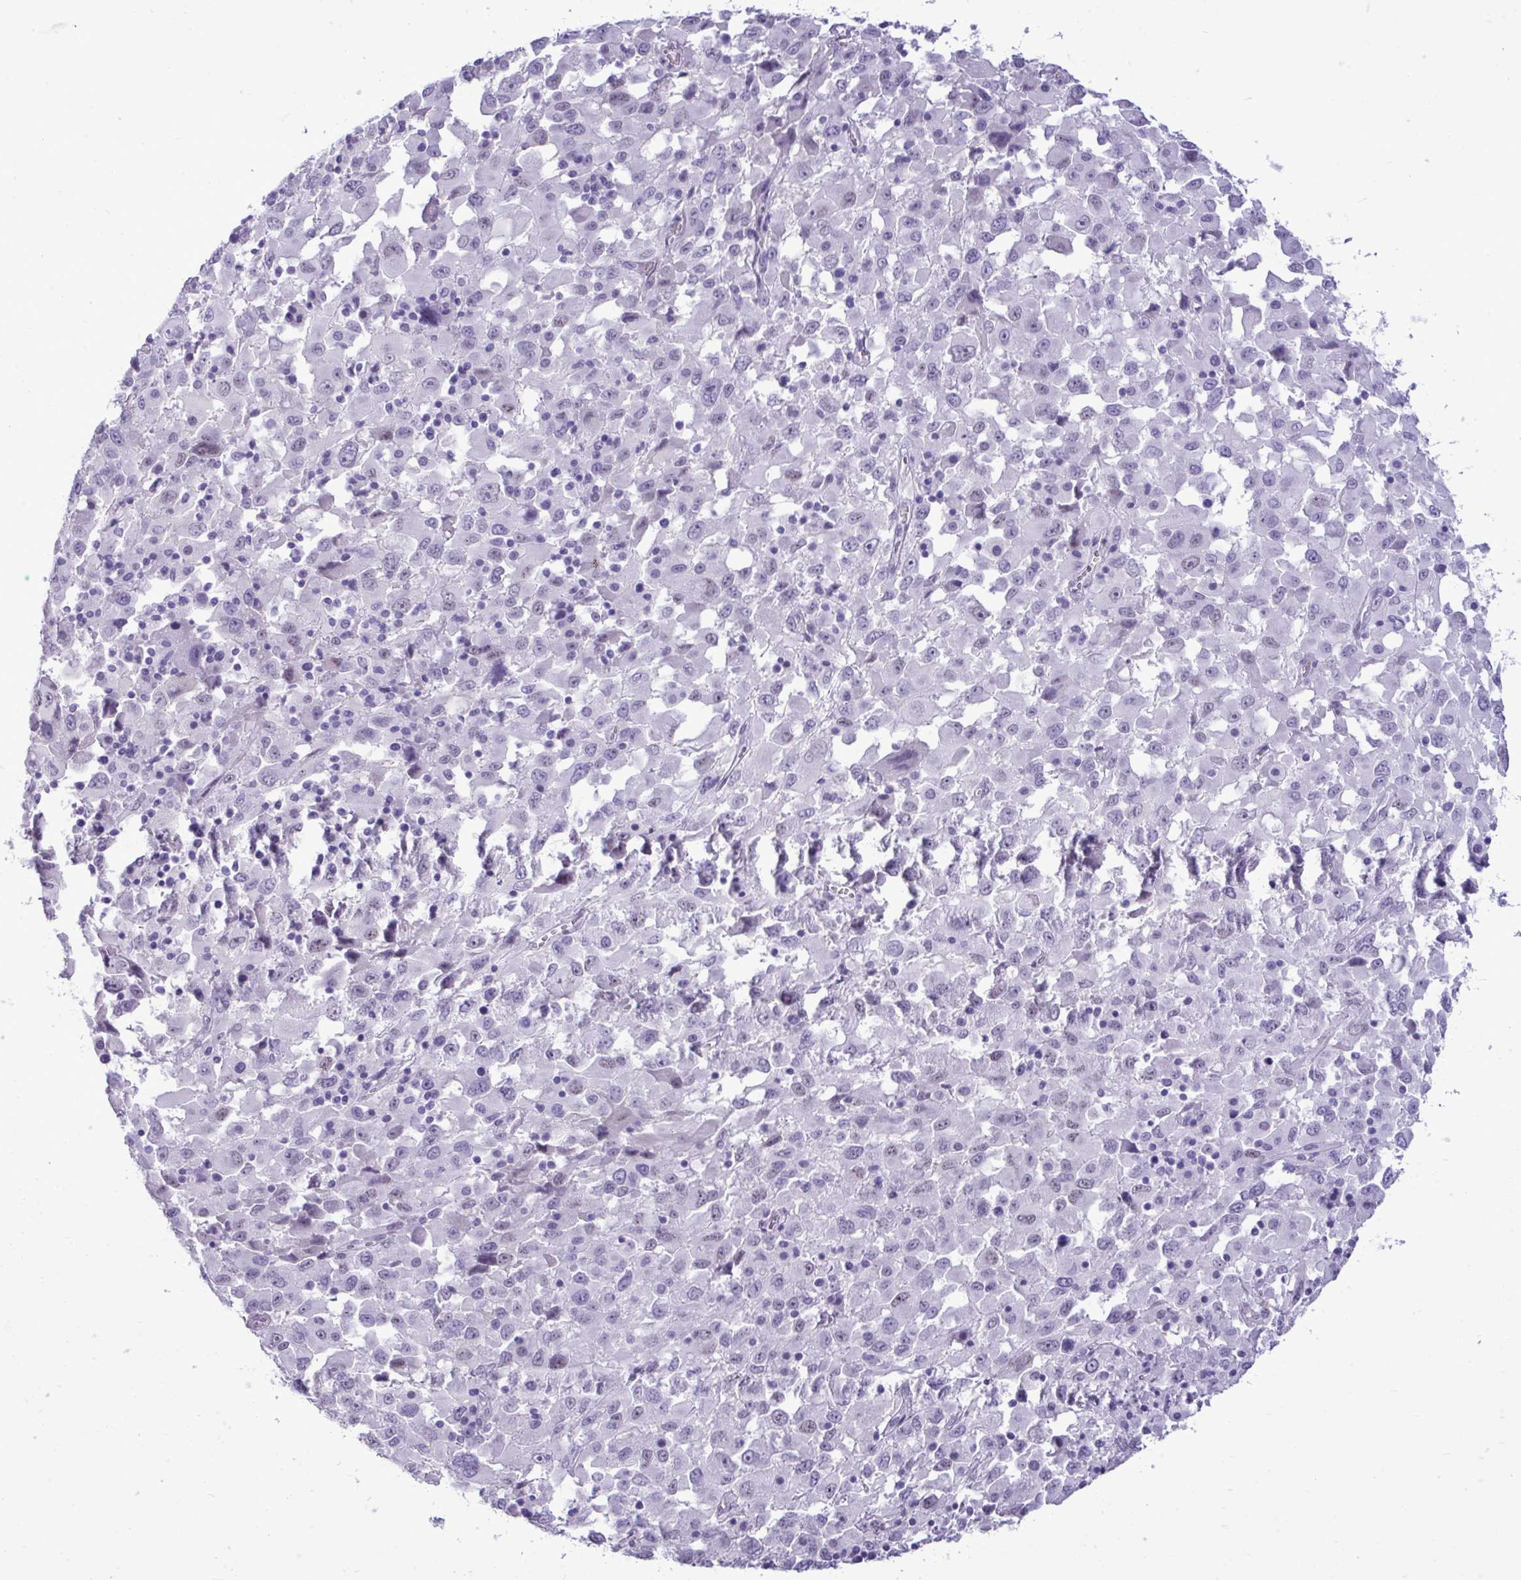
{"staining": {"intensity": "negative", "quantity": "none", "location": "none"}, "tissue": "melanoma", "cell_type": "Tumor cells", "image_type": "cancer", "snomed": [{"axis": "morphology", "description": "Malignant melanoma, Metastatic site"}, {"axis": "topography", "description": "Soft tissue"}], "caption": "Immunohistochemistry (IHC) histopathology image of human melanoma stained for a protein (brown), which reveals no staining in tumor cells. Nuclei are stained in blue.", "gene": "PRM2", "patient": {"sex": "male", "age": 50}}